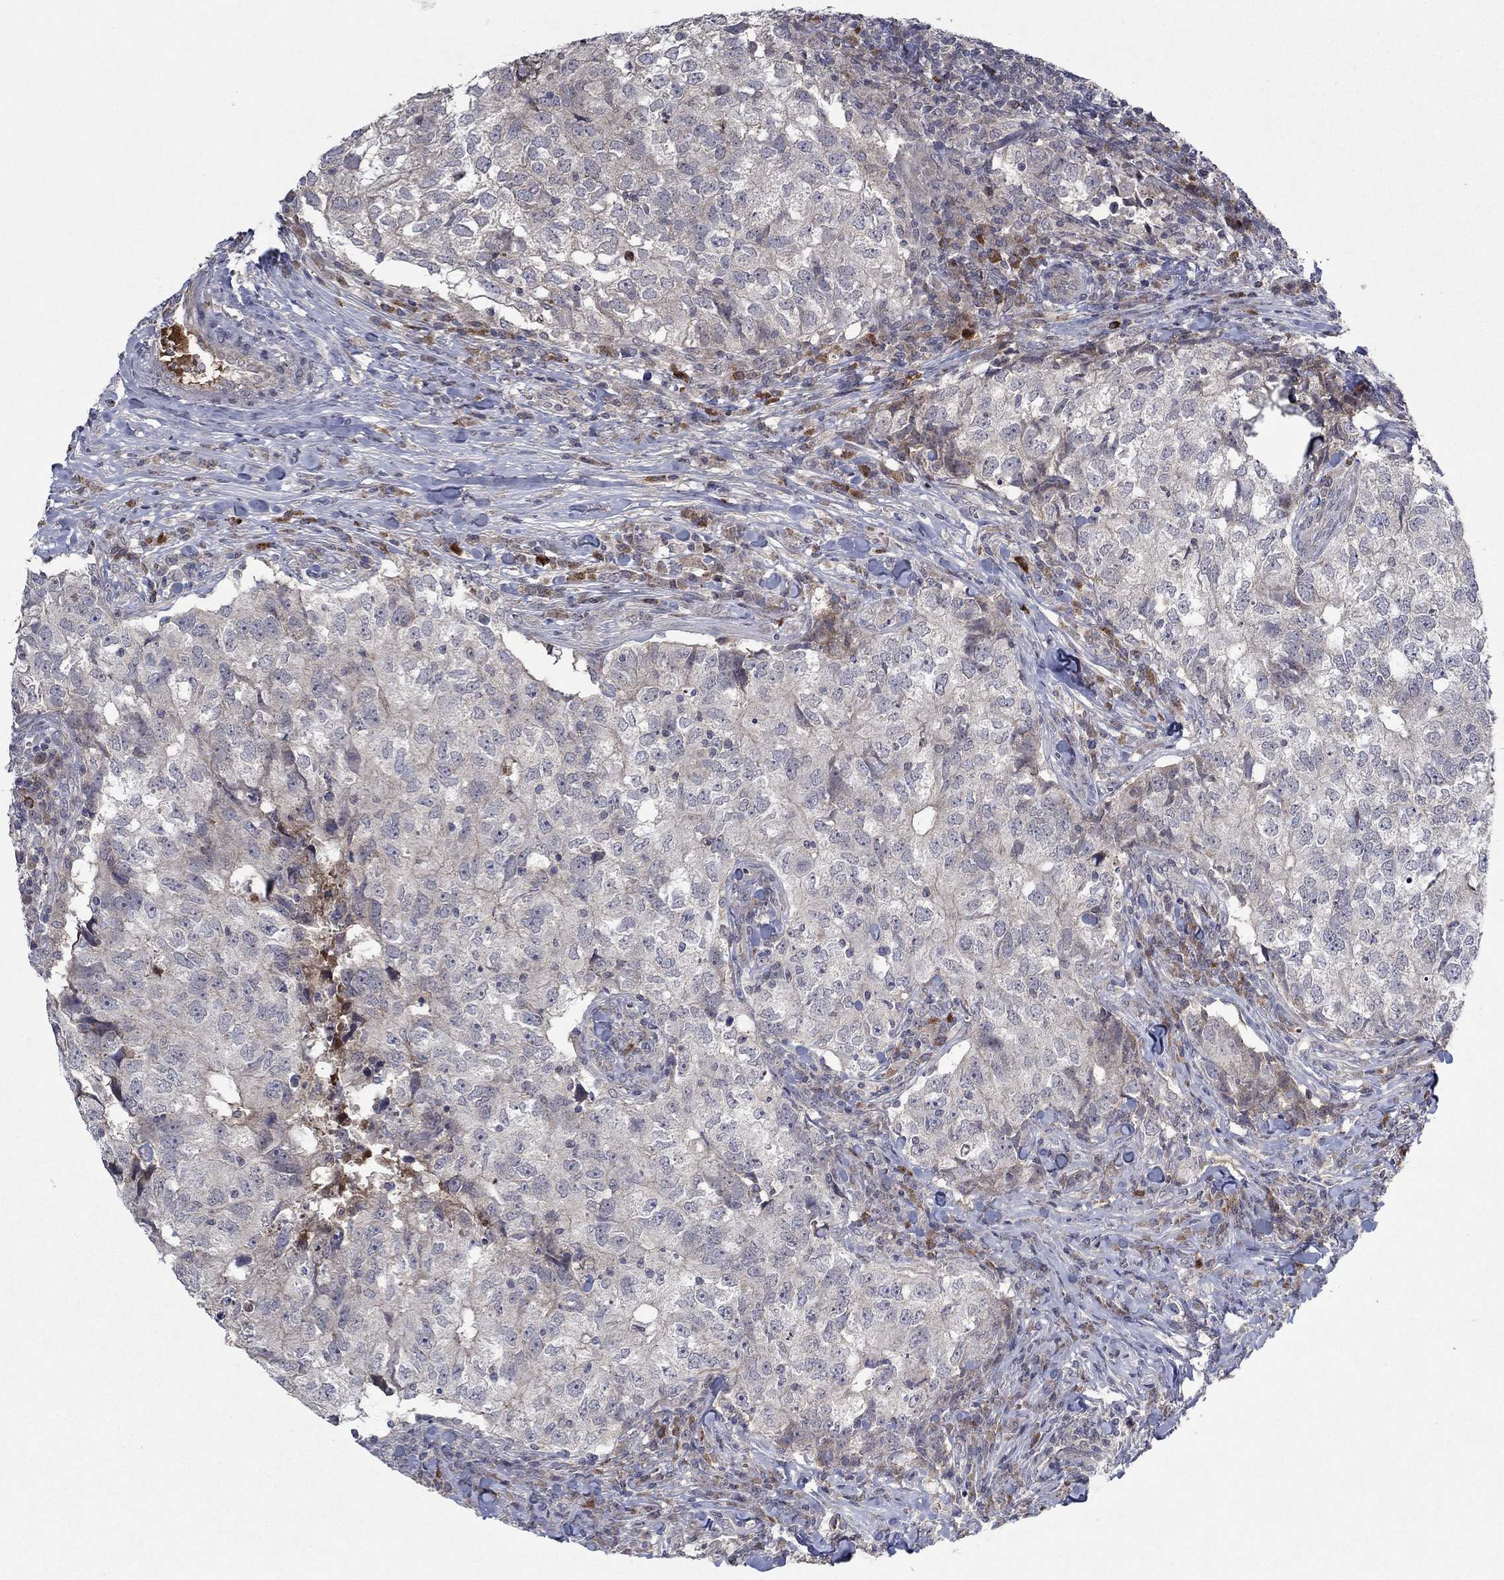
{"staining": {"intensity": "negative", "quantity": "none", "location": "none"}, "tissue": "breast cancer", "cell_type": "Tumor cells", "image_type": "cancer", "snomed": [{"axis": "morphology", "description": "Duct carcinoma"}, {"axis": "topography", "description": "Breast"}], "caption": "Protein analysis of breast cancer (invasive ductal carcinoma) demonstrates no significant positivity in tumor cells.", "gene": "IL4", "patient": {"sex": "female", "age": 30}}